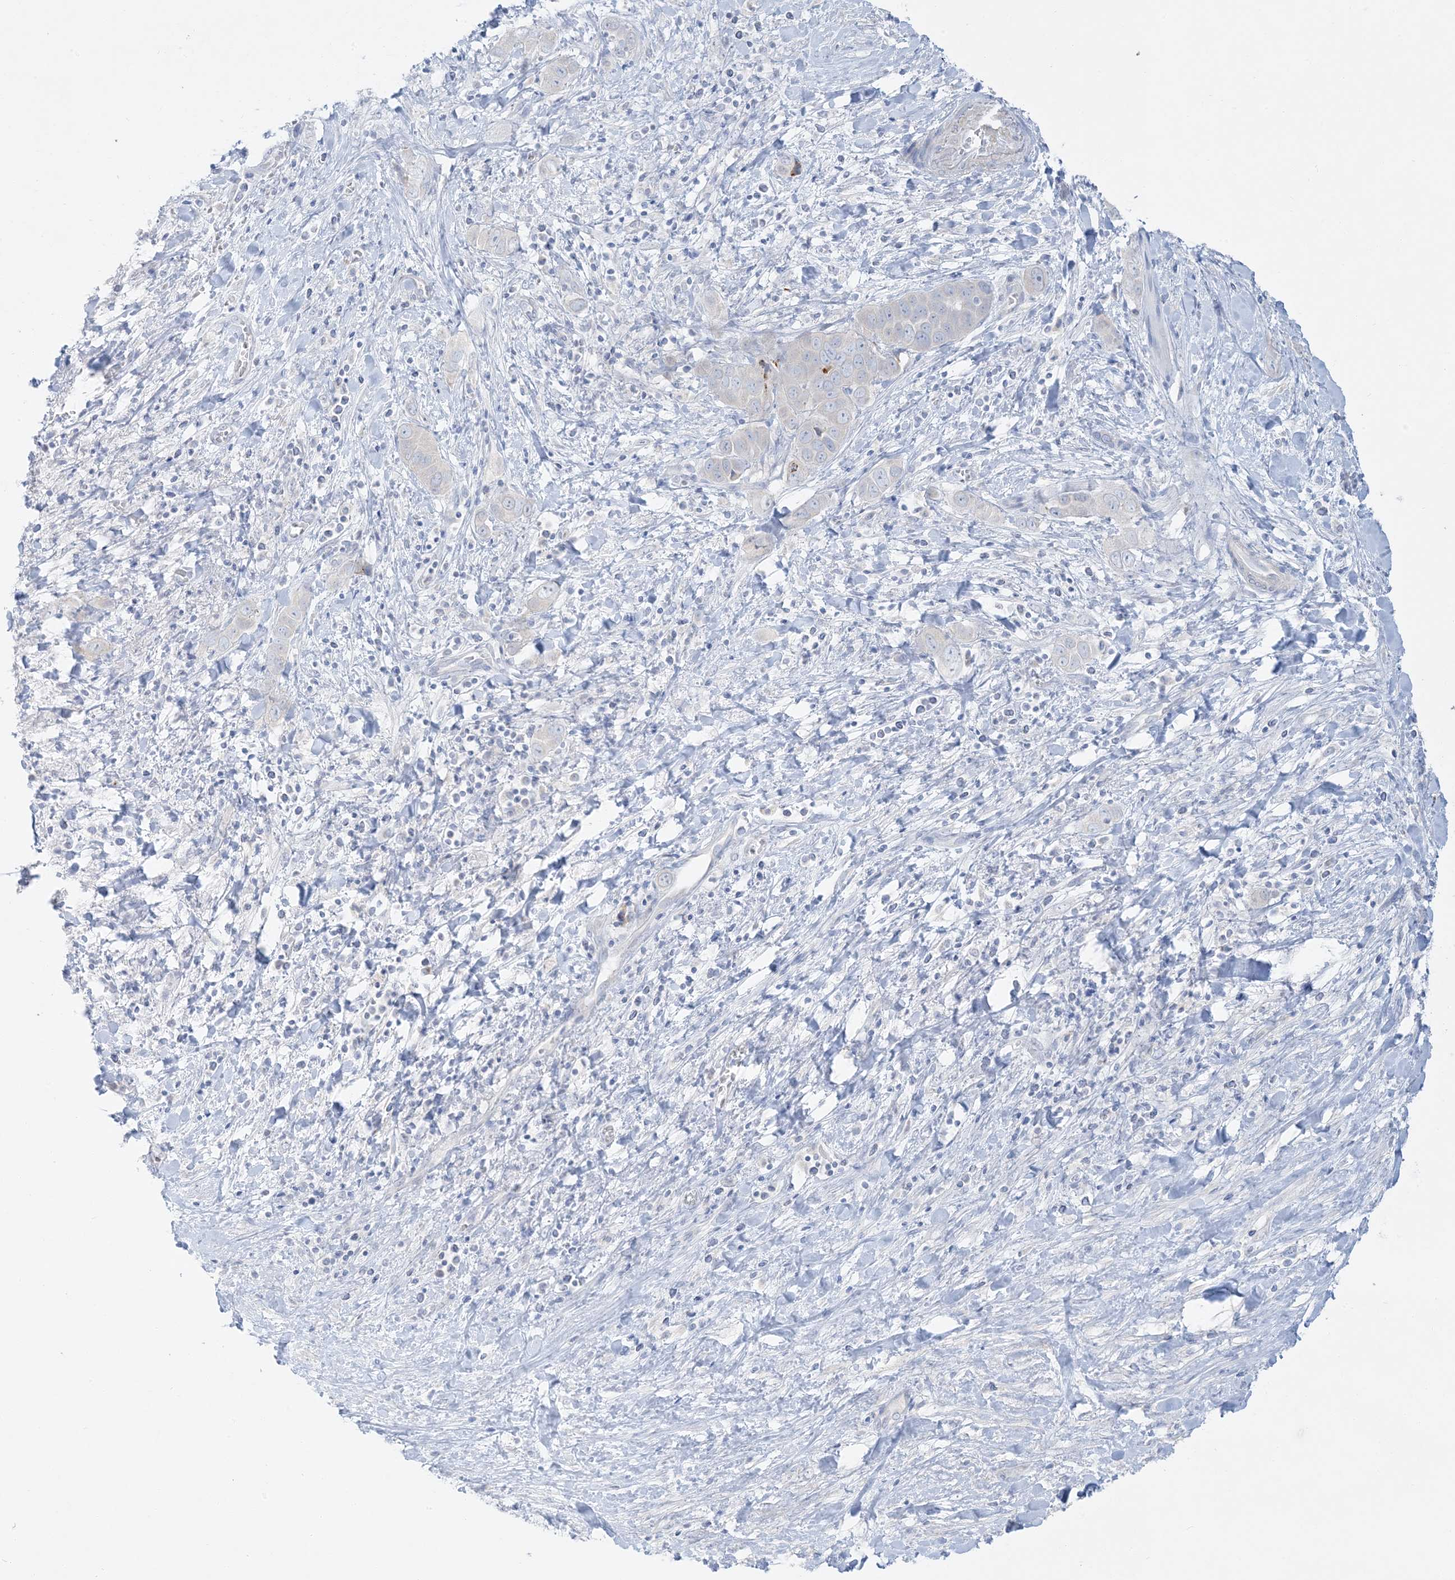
{"staining": {"intensity": "negative", "quantity": "none", "location": "none"}, "tissue": "liver cancer", "cell_type": "Tumor cells", "image_type": "cancer", "snomed": [{"axis": "morphology", "description": "Cholangiocarcinoma"}, {"axis": "topography", "description": "Liver"}], "caption": "Liver cancer (cholangiocarcinoma) stained for a protein using IHC exhibits no staining tumor cells.", "gene": "FAM184A", "patient": {"sex": "female", "age": 52}}